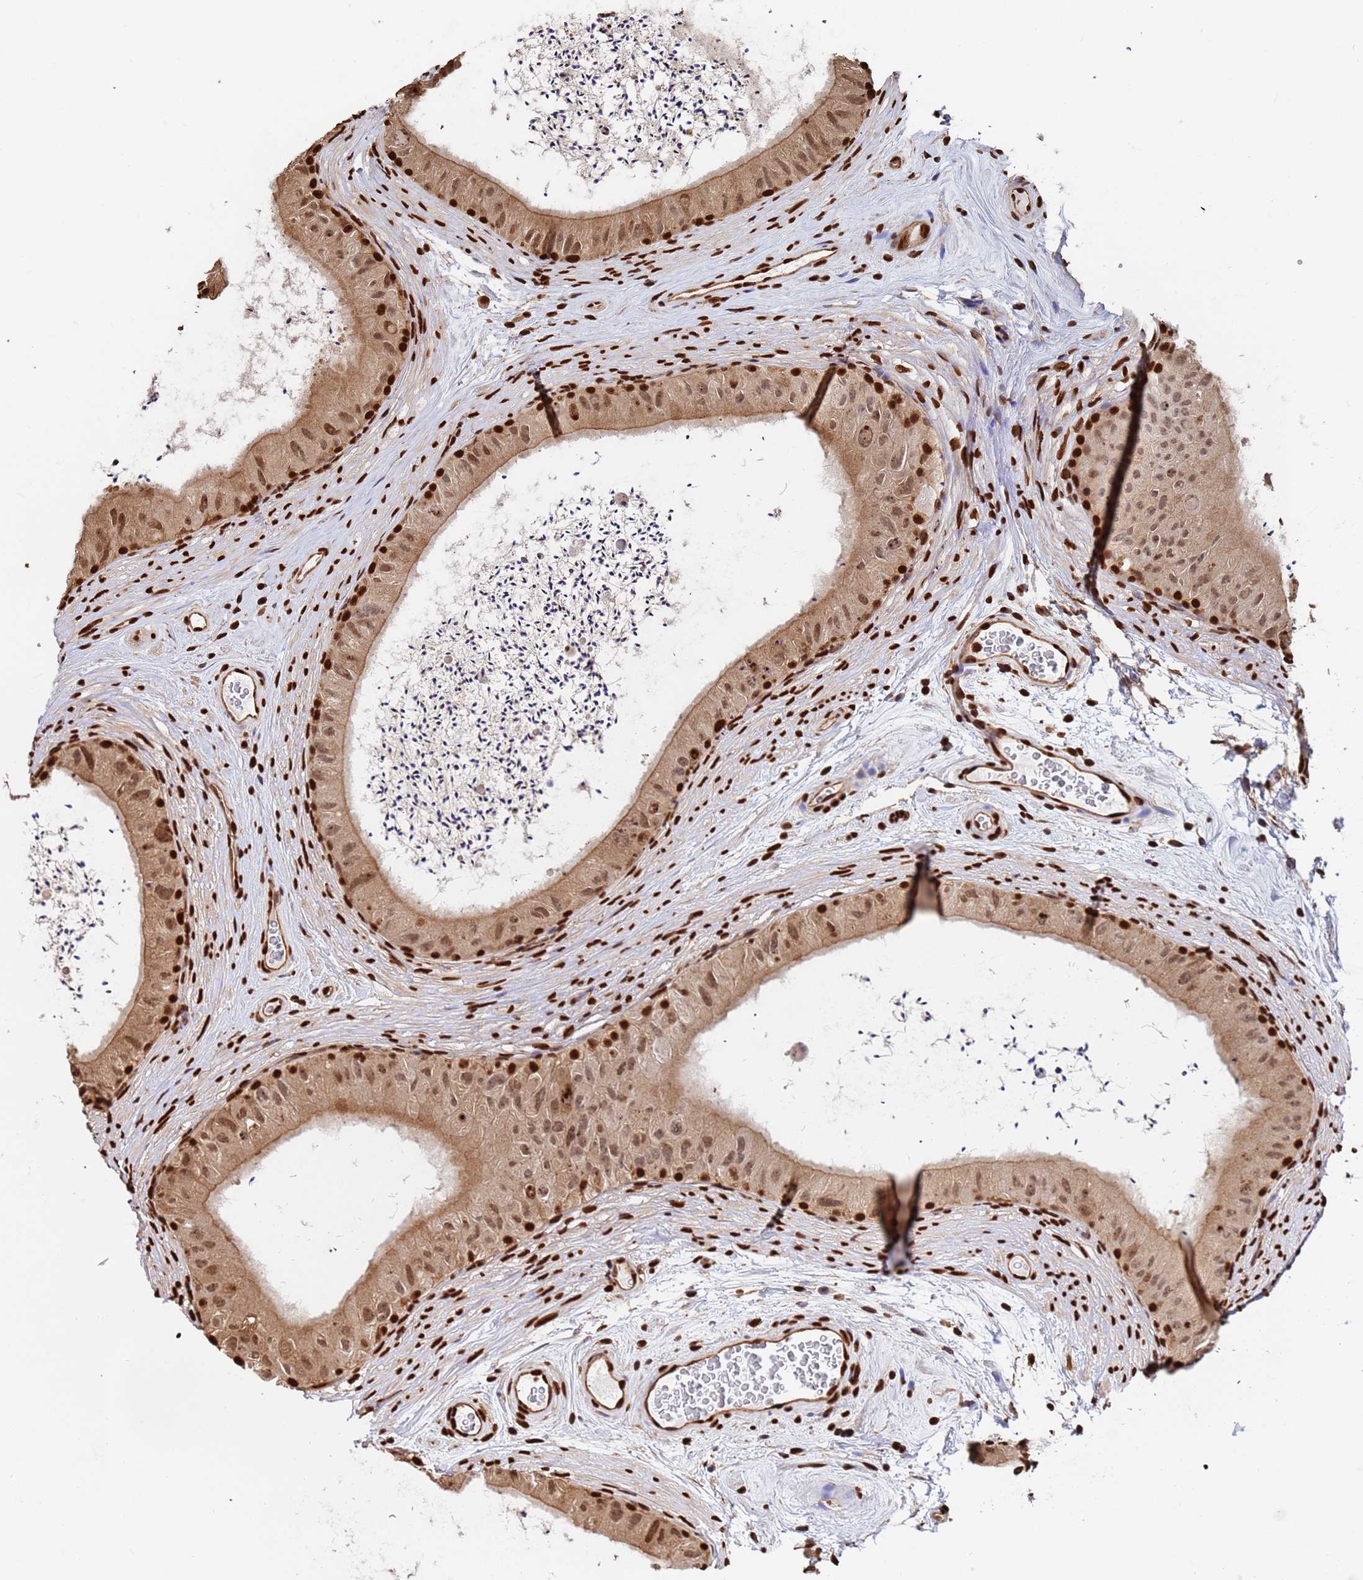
{"staining": {"intensity": "moderate", "quantity": ">75%", "location": "cytoplasmic/membranous,nuclear"}, "tissue": "epididymis", "cell_type": "Glandular cells", "image_type": "normal", "snomed": [{"axis": "morphology", "description": "Normal tissue, NOS"}, {"axis": "topography", "description": "Epididymis"}], "caption": "This image reveals immunohistochemistry staining of benign human epididymis, with medium moderate cytoplasmic/membranous,nuclear positivity in about >75% of glandular cells.", "gene": "SUMO2", "patient": {"sex": "male", "age": 50}}